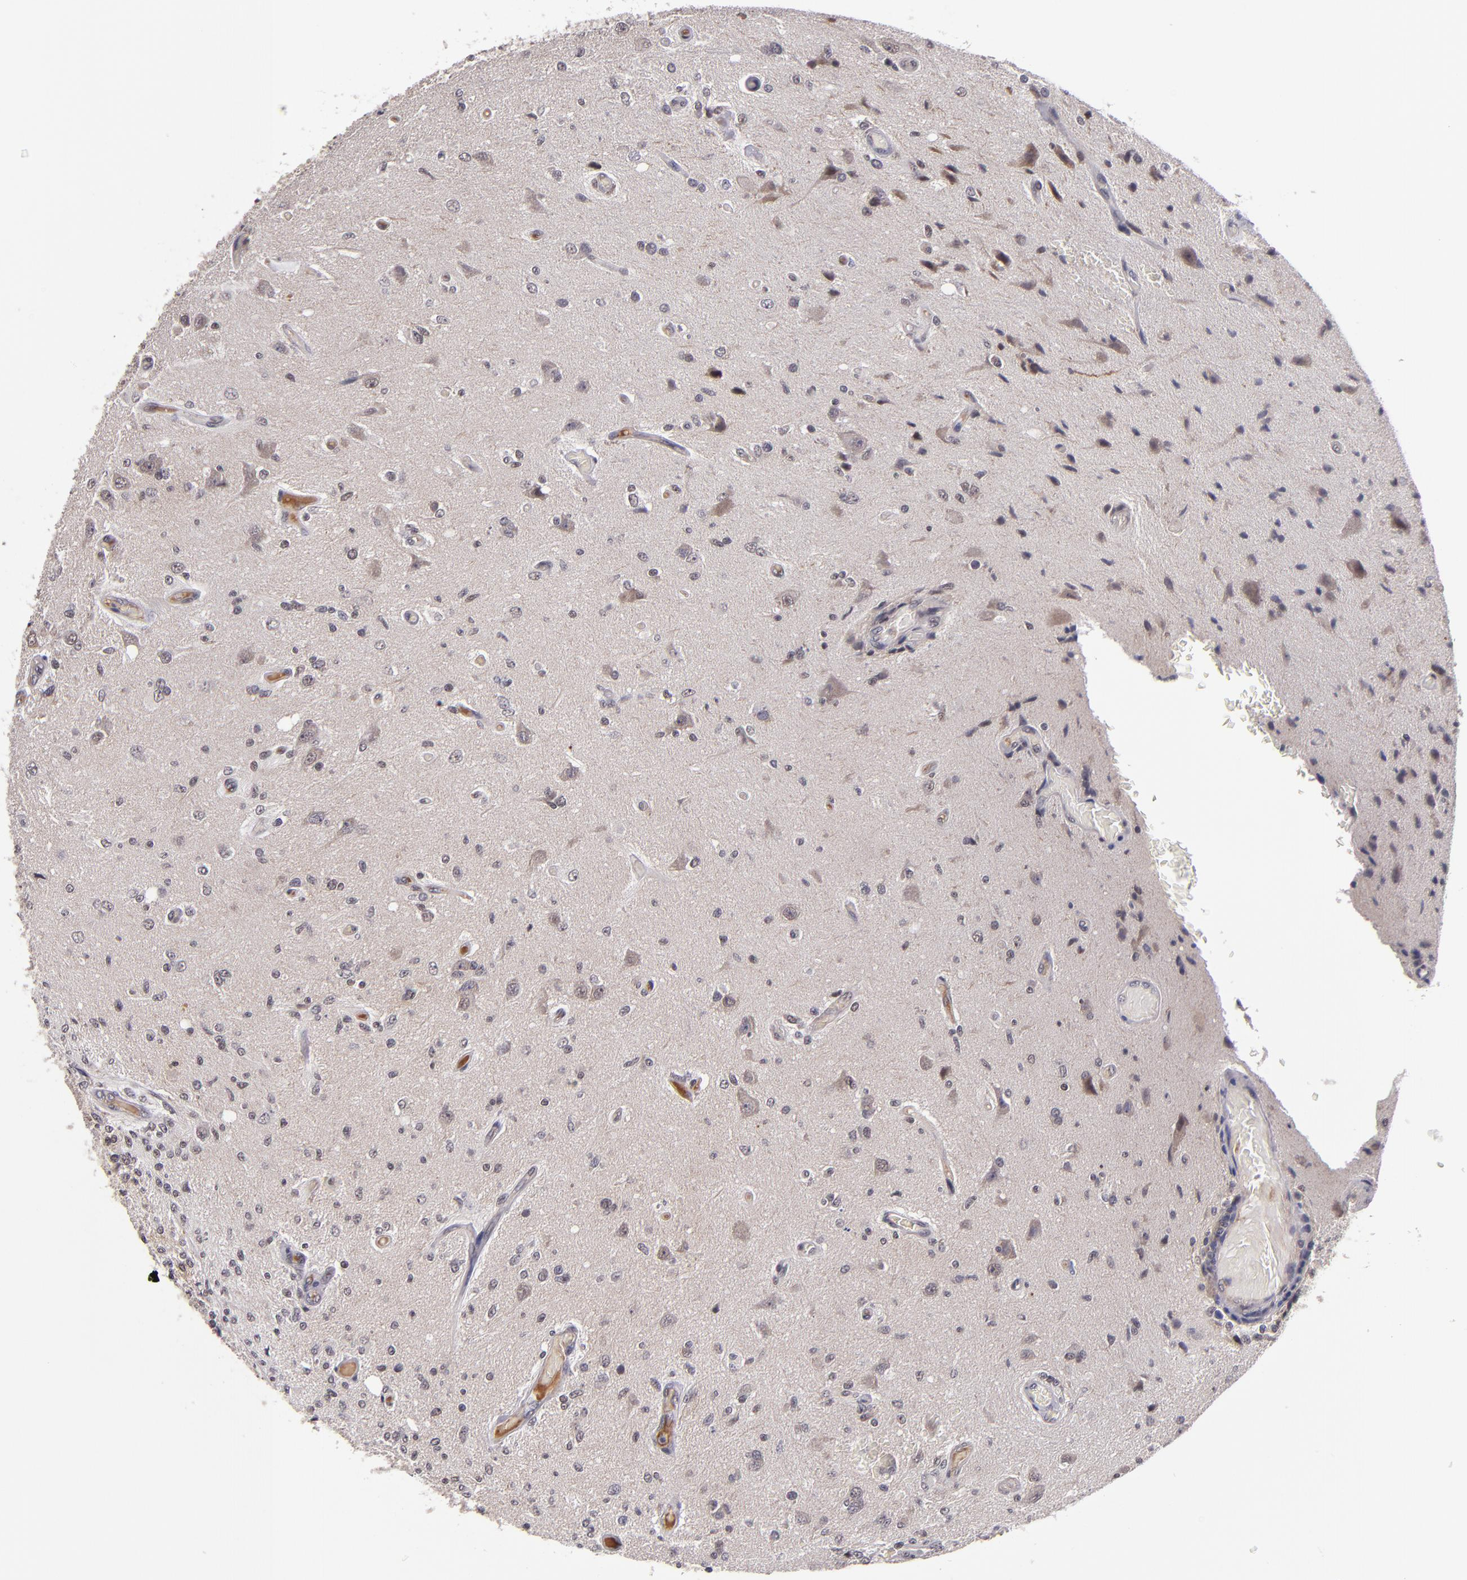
{"staining": {"intensity": "weak", "quantity": "25%-75%", "location": "nuclear"}, "tissue": "glioma", "cell_type": "Tumor cells", "image_type": "cancer", "snomed": [{"axis": "morphology", "description": "Normal tissue, NOS"}, {"axis": "morphology", "description": "Glioma, malignant, High grade"}, {"axis": "topography", "description": "Cerebral cortex"}], "caption": "There is low levels of weak nuclear staining in tumor cells of high-grade glioma (malignant), as demonstrated by immunohistochemical staining (brown color).", "gene": "EP300", "patient": {"sex": "male", "age": 77}}